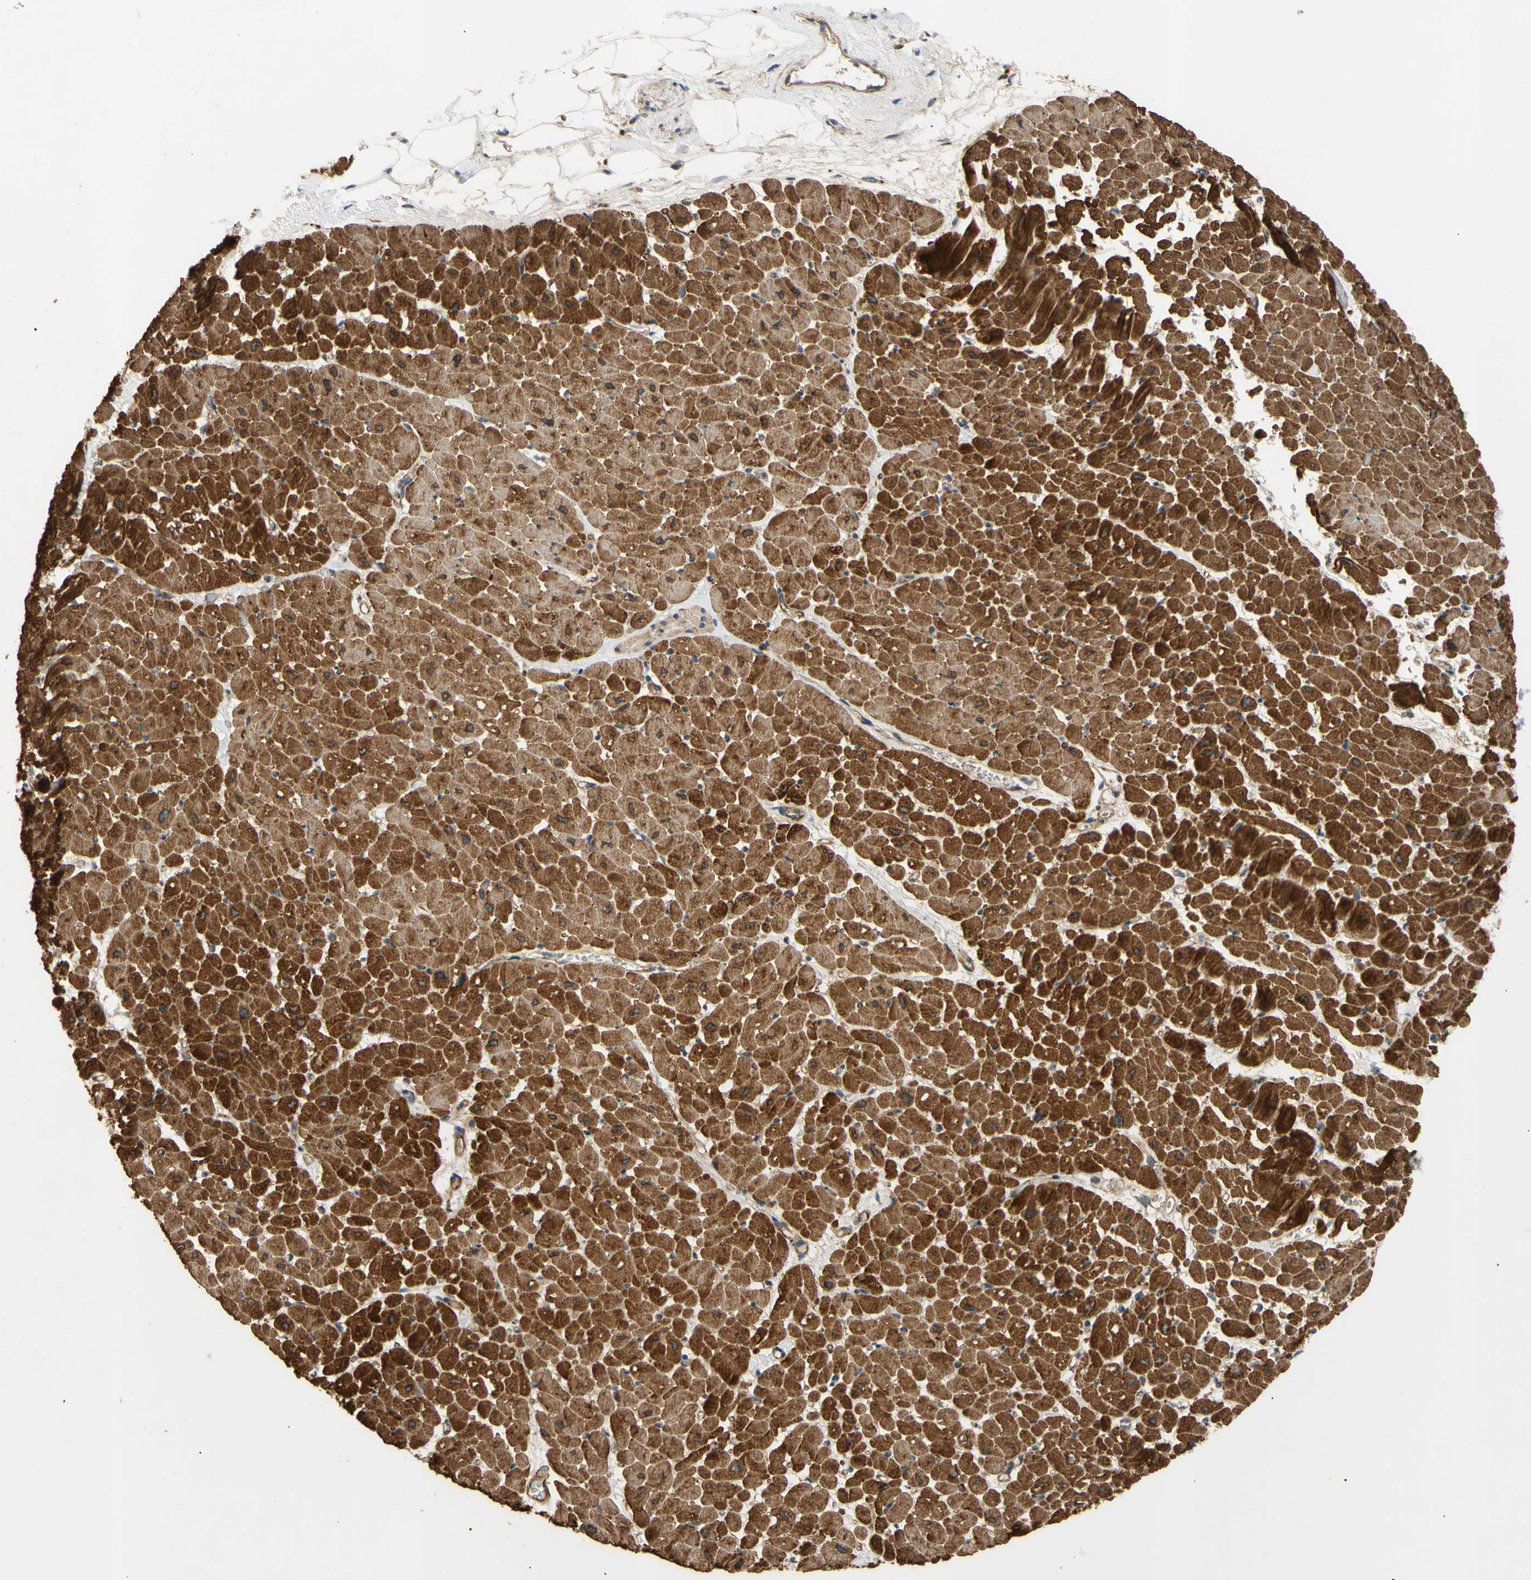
{"staining": {"intensity": "strong", "quantity": "25%-75%", "location": "cytoplasmic/membranous"}, "tissue": "heart muscle", "cell_type": "Cardiomyocytes", "image_type": "normal", "snomed": [{"axis": "morphology", "description": "Normal tissue, NOS"}, {"axis": "topography", "description": "Heart"}], "caption": "This is an image of immunohistochemistry staining of normal heart muscle, which shows strong positivity in the cytoplasmic/membranous of cardiomyocytes.", "gene": "TUBG2", "patient": {"sex": "male", "age": 45}}